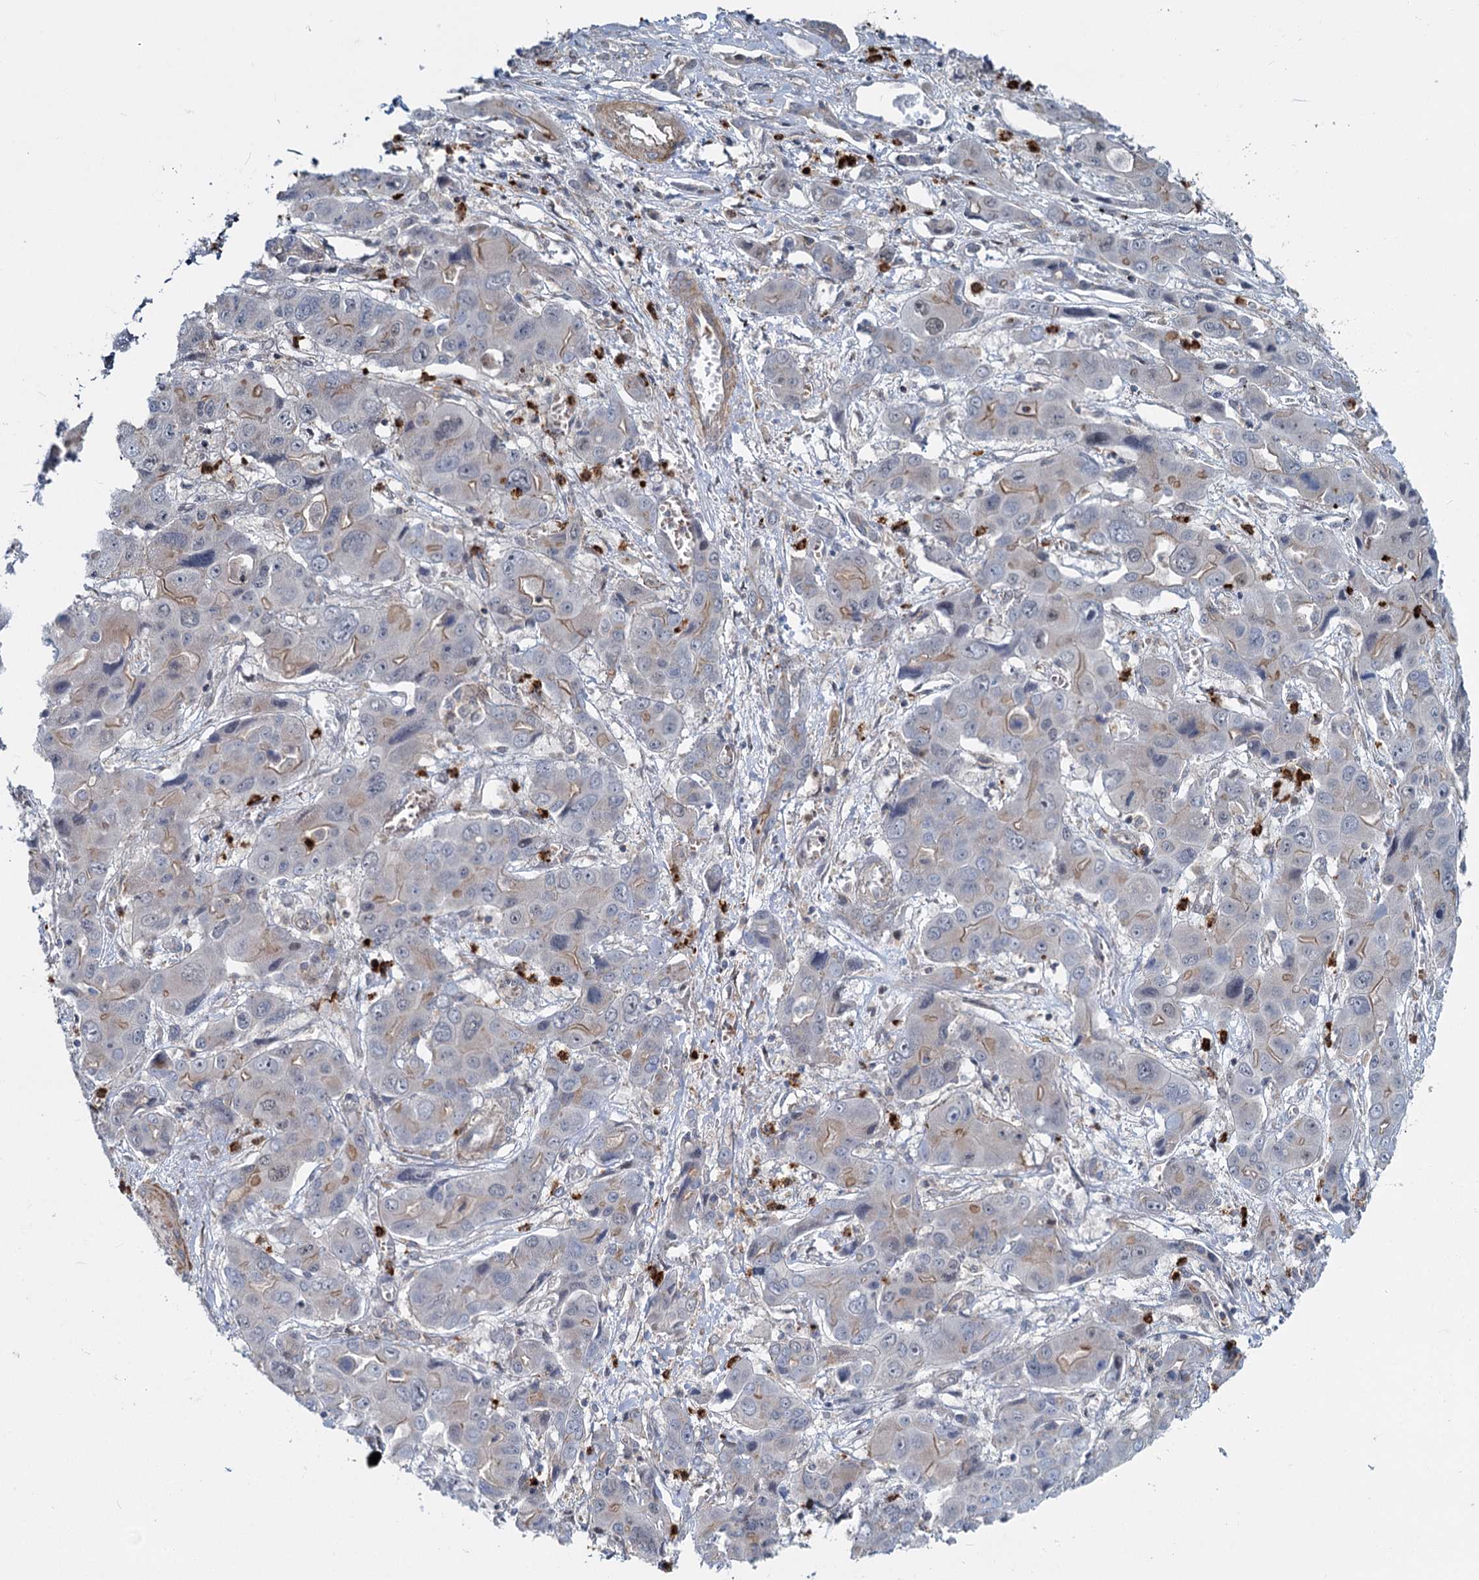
{"staining": {"intensity": "moderate", "quantity": "<25%", "location": "cytoplasmic/membranous"}, "tissue": "liver cancer", "cell_type": "Tumor cells", "image_type": "cancer", "snomed": [{"axis": "morphology", "description": "Cholangiocarcinoma"}, {"axis": "topography", "description": "Liver"}], "caption": "Brown immunohistochemical staining in human liver cholangiocarcinoma demonstrates moderate cytoplasmic/membranous expression in approximately <25% of tumor cells. Immunohistochemistry (ihc) stains the protein of interest in brown and the nuclei are stained blue.", "gene": "ADCY2", "patient": {"sex": "male", "age": 67}}